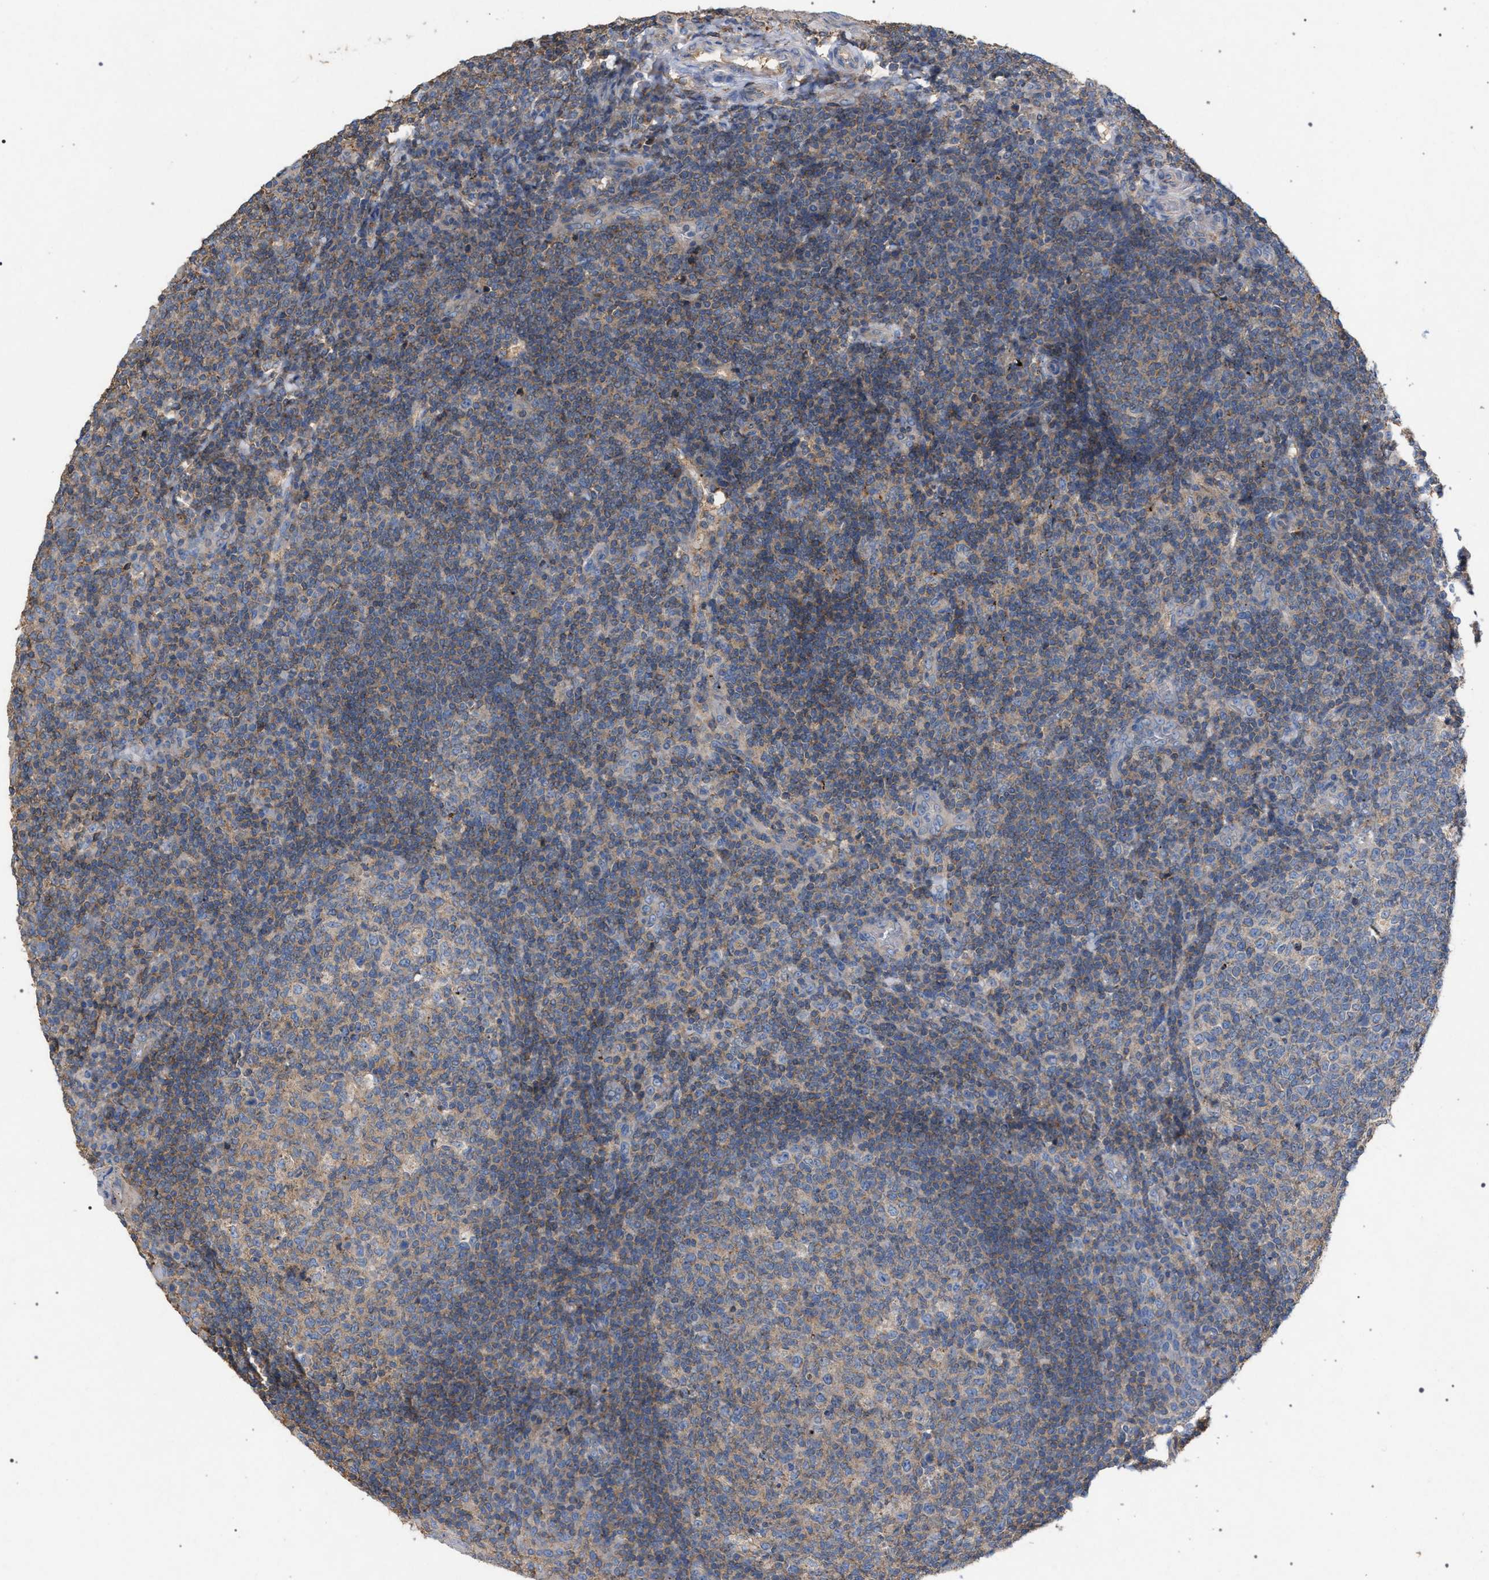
{"staining": {"intensity": "weak", "quantity": ">75%", "location": "cytoplasmic/membranous"}, "tissue": "tonsil", "cell_type": "Germinal center cells", "image_type": "normal", "snomed": [{"axis": "morphology", "description": "Normal tissue, NOS"}, {"axis": "topography", "description": "Tonsil"}], "caption": "Immunohistochemistry (IHC) histopathology image of unremarkable tonsil: tonsil stained using IHC displays low levels of weak protein expression localized specifically in the cytoplasmic/membranous of germinal center cells, appearing as a cytoplasmic/membranous brown color.", "gene": "VPS13A", "patient": {"sex": "female", "age": 19}}